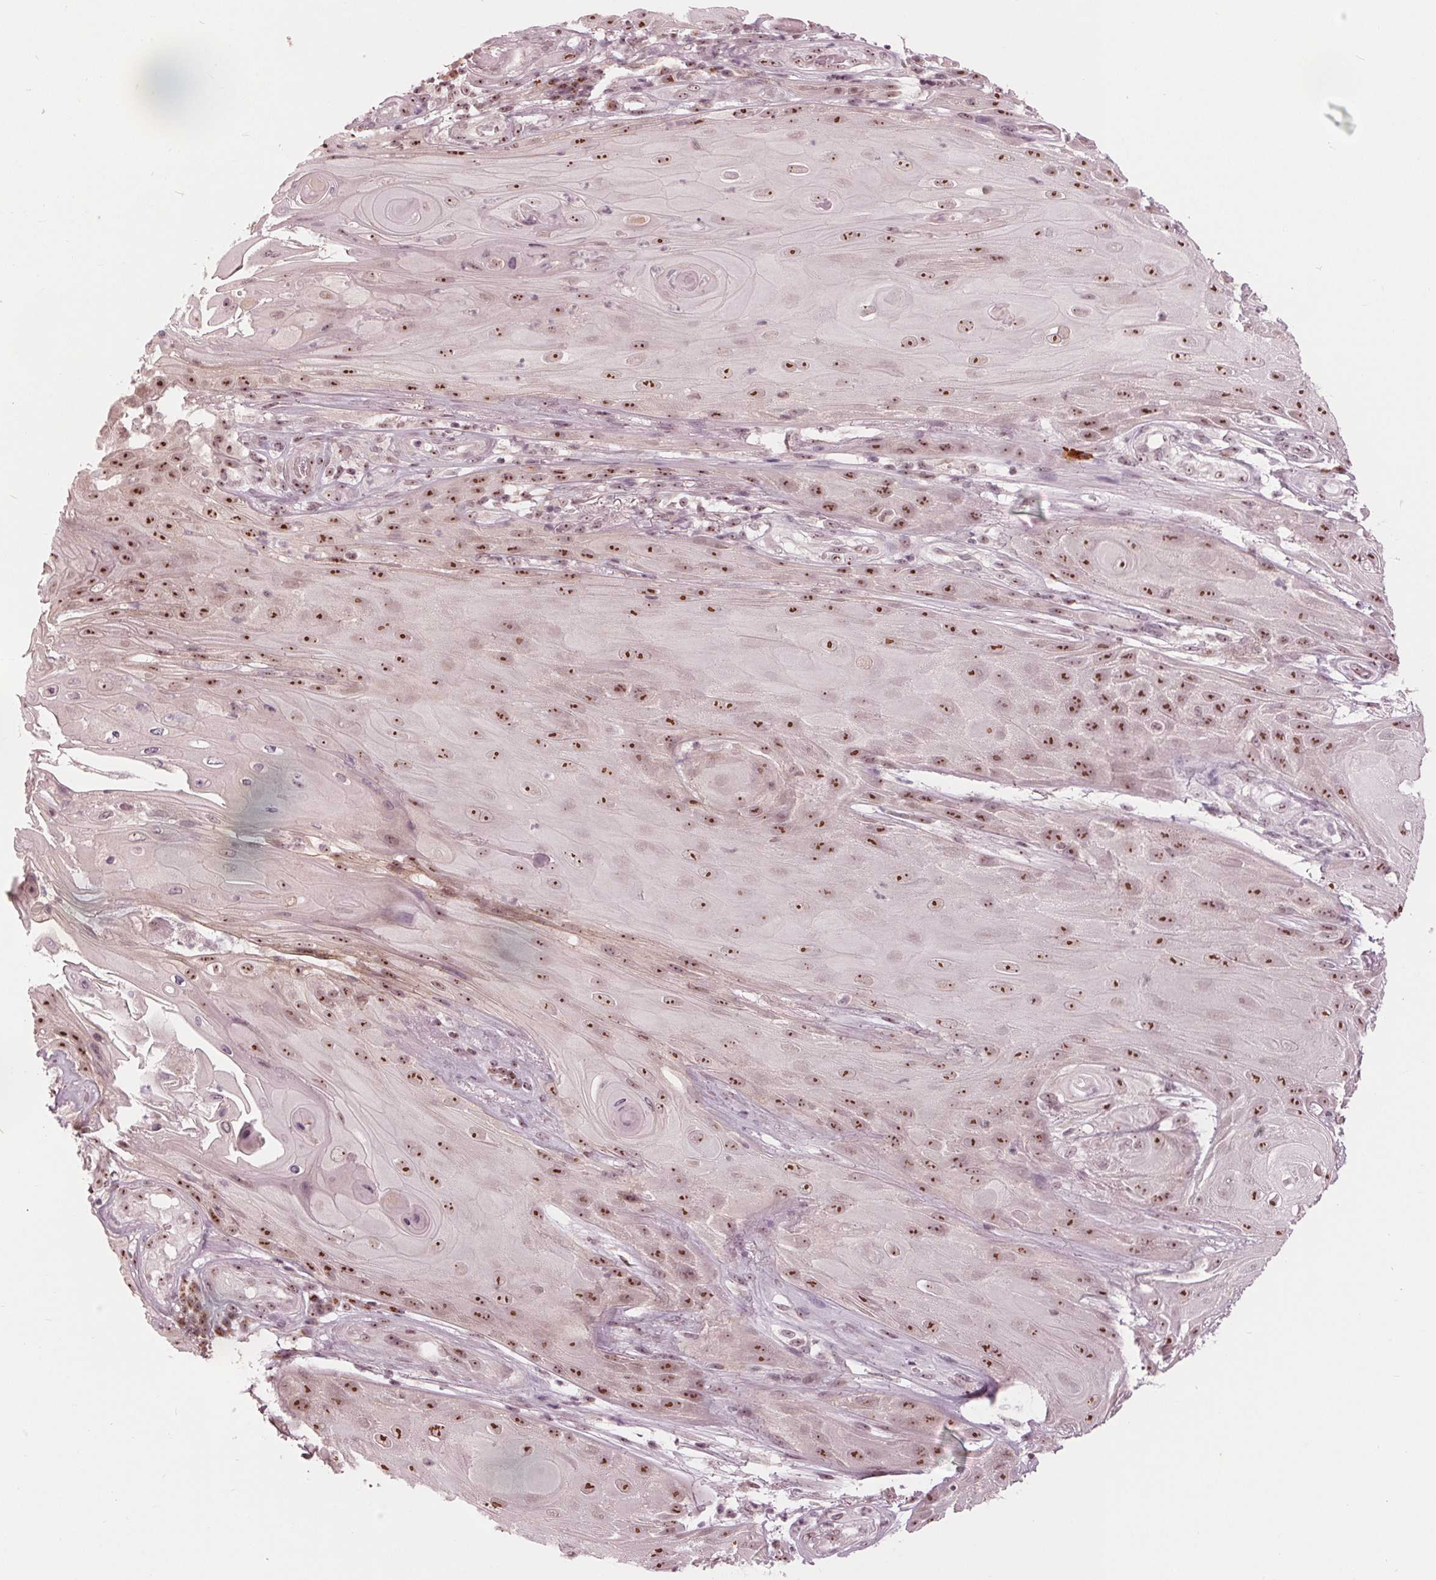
{"staining": {"intensity": "strong", "quantity": ">75%", "location": "nuclear"}, "tissue": "skin cancer", "cell_type": "Tumor cells", "image_type": "cancer", "snomed": [{"axis": "morphology", "description": "Squamous cell carcinoma, NOS"}, {"axis": "topography", "description": "Skin"}], "caption": "IHC (DAB (3,3'-diaminobenzidine)) staining of skin cancer reveals strong nuclear protein positivity in approximately >75% of tumor cells.", "gene": "SLX4", "patient": {"sex": "male", "age": 62}}